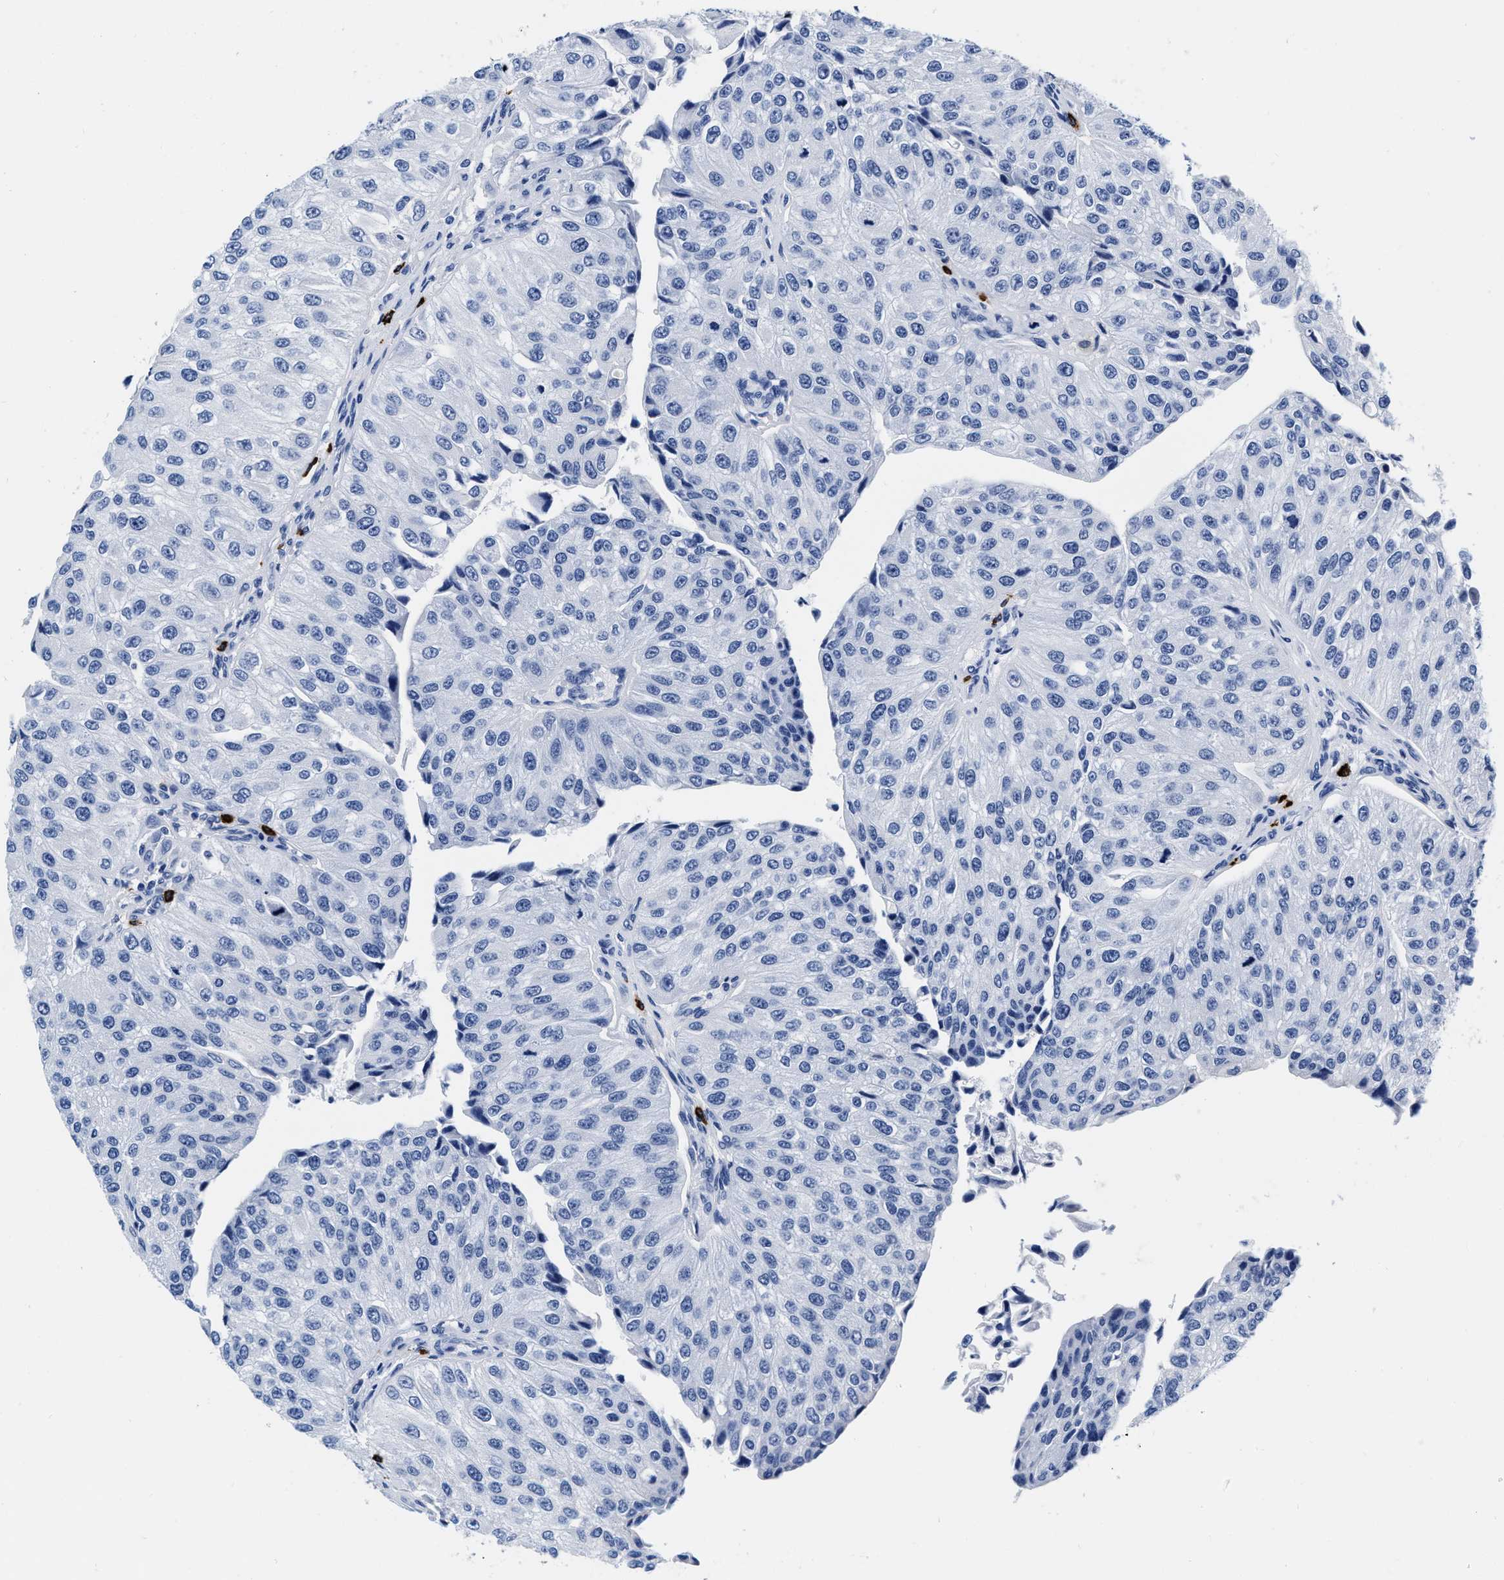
{"staining": {"intensity": "negative", "quantity": "none", "location": "none"}, "tissue": "urothelial cancer", "cell_type": "Tumor cells", "image_type": "cancer", "snomed": [{"axis": "morphology", "description": "Urothelial carcinoma, High grade"}, {"axis": "topography", "description": "Kidney"}, {"axis": "topography", "description": "Urinary bladder"}], "caption": "This image is of urothelial cancer stained with immunohistochemistry (IHC) to label a protein in brown with the nuclei are counter-stained blue. There is no staining in tumor cells.", "gene": "CER1", "patient": {"sex": "male", "age": 77}}